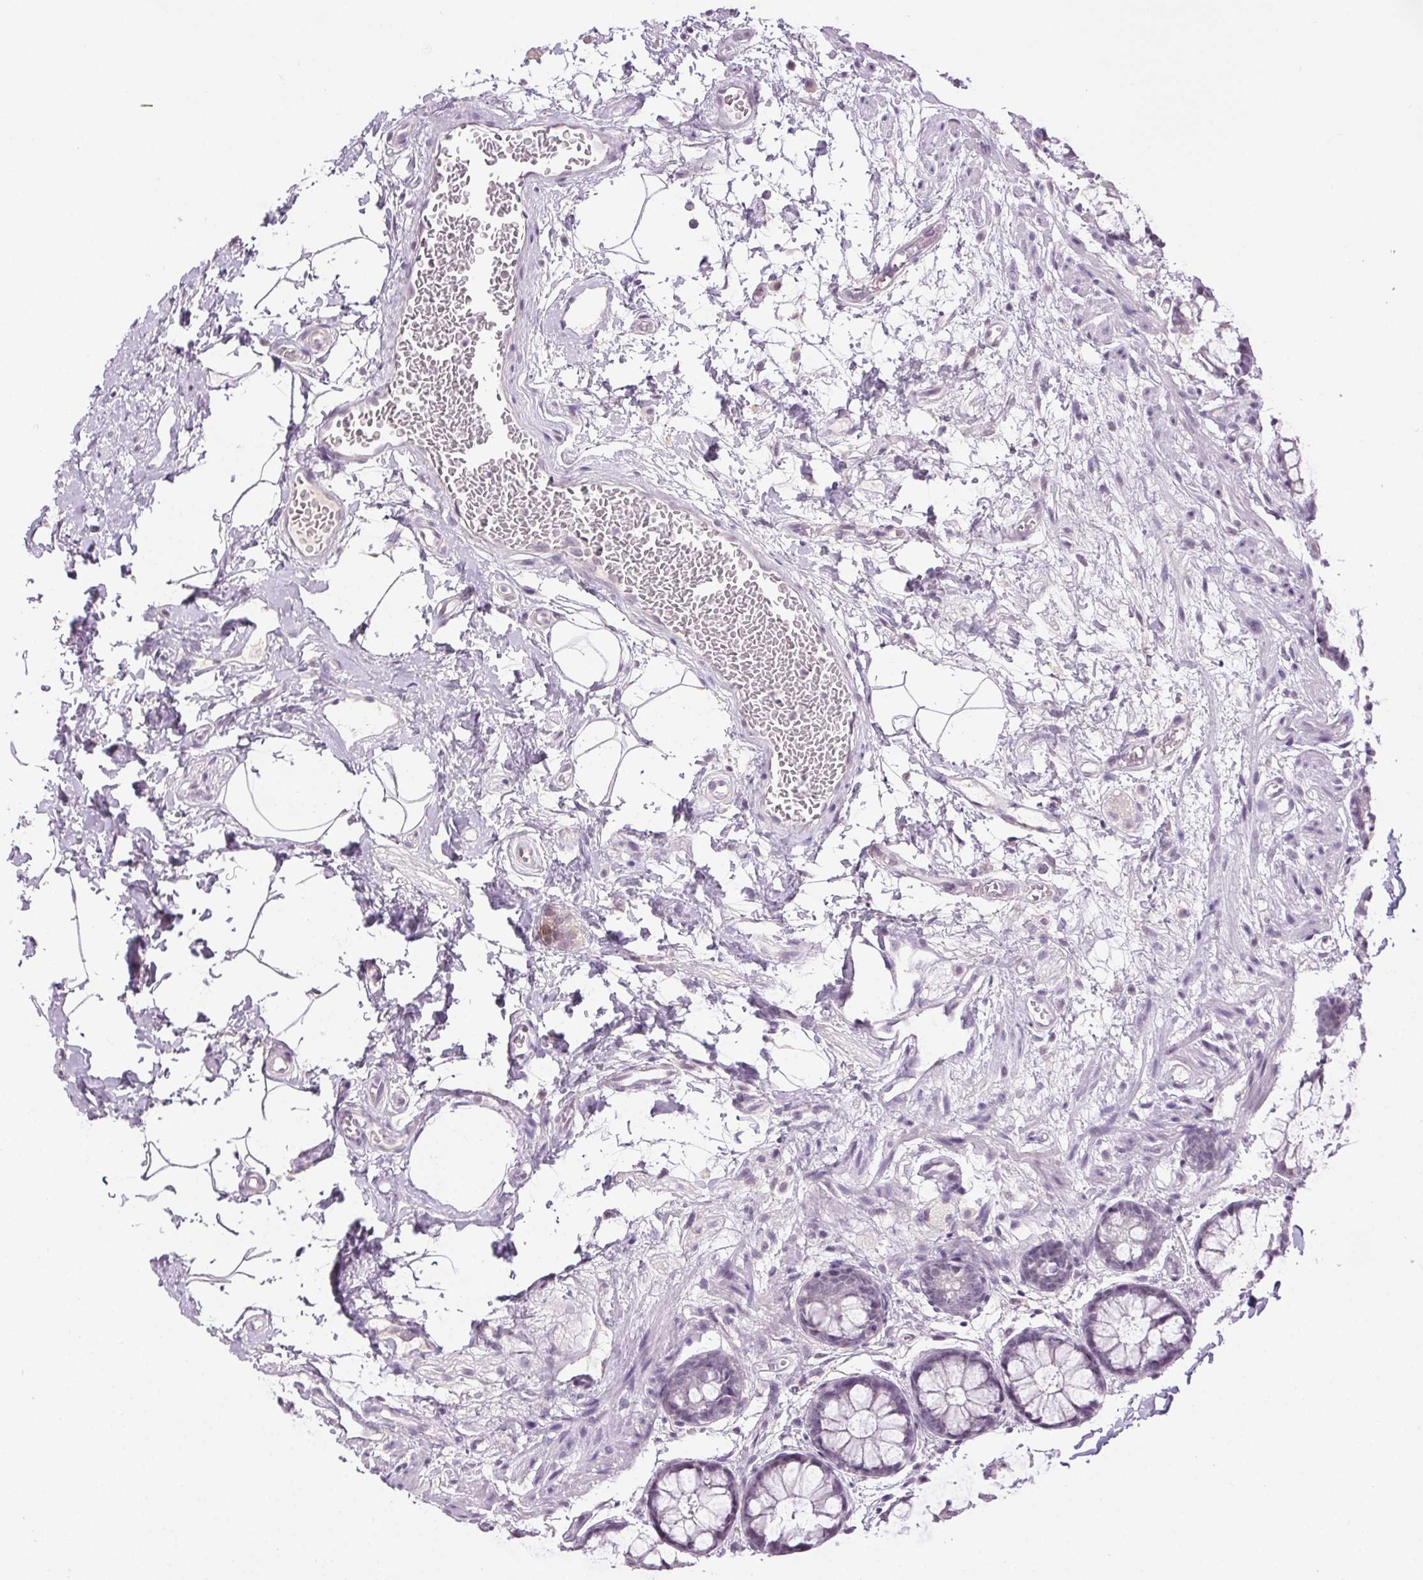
{"staining": {"intensity": "negative", "quantity": "none", "location": "none"}, "tissue": "rectum", "cell_type": "Glandular cells", "image_type": "normal", "snomed": [{"axis": "morphology", "description": "Normal tissue, NOS"}, {"axis": "topography", "description": "Rectum"}], "caption": "DAB (3,3'-diaminobenzidine) immunohistochemical staining of benign rectum demonstrates no significant expression in glandular cells. (DAB IHC, high magnification).", "gene": "FAM168A", "patient": {"sex": "female", "age": 62}}